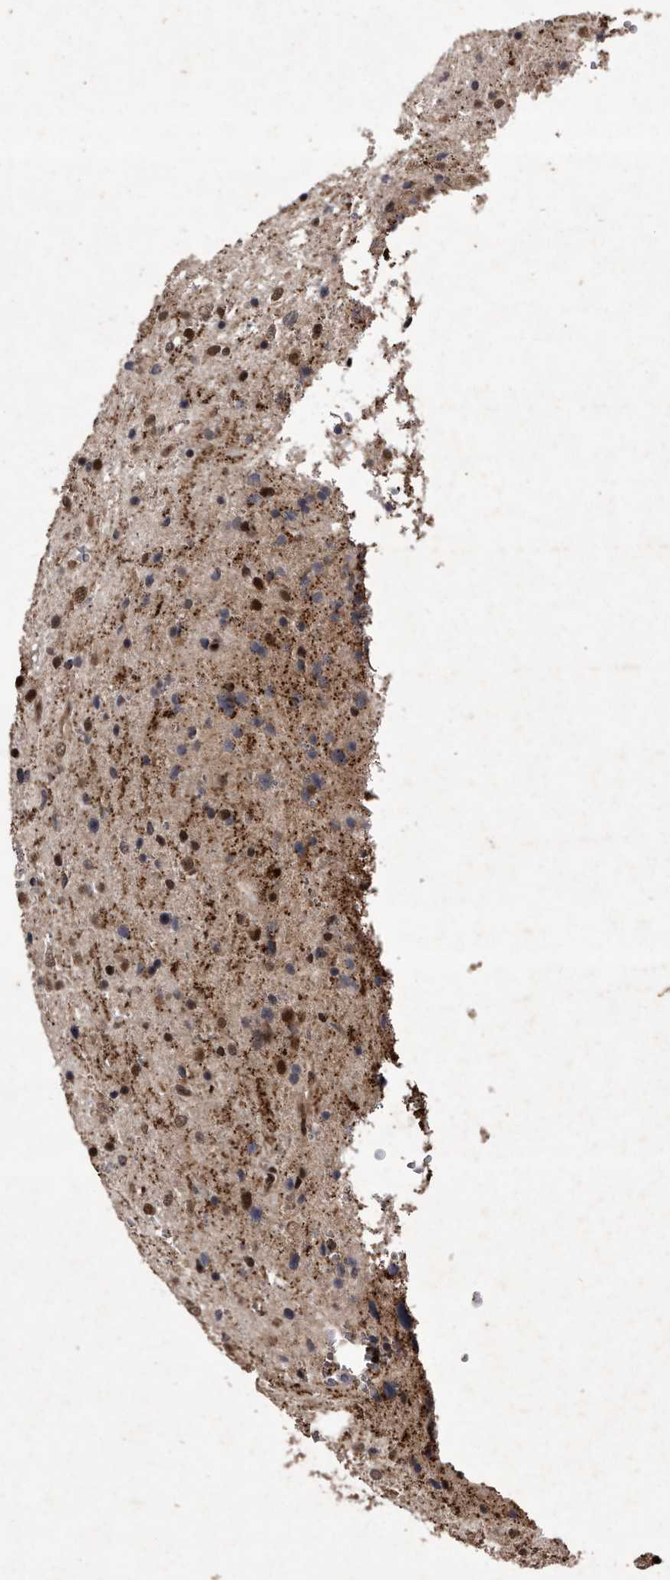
{"staining": {"intensity": "moderate", "quantity": "25%-75%", "location": "nuclear"}, "tissue": "glioma", "cell_type": "Tumor cells", "image_type": "cancer", "snomed": [{"axis": "morphology", "description": "Glioma, malignant, Low grade"}, {"axis": "topography", "description": "Brain"}], "caption": "Human low-grade glioma (malignant) stained with a brown dye displays moderate nuclear positive expression in approximately 25%-75% of tumor cells.", "gene": "RAD23B", "patient": {"sex": "female", "age": 37}}